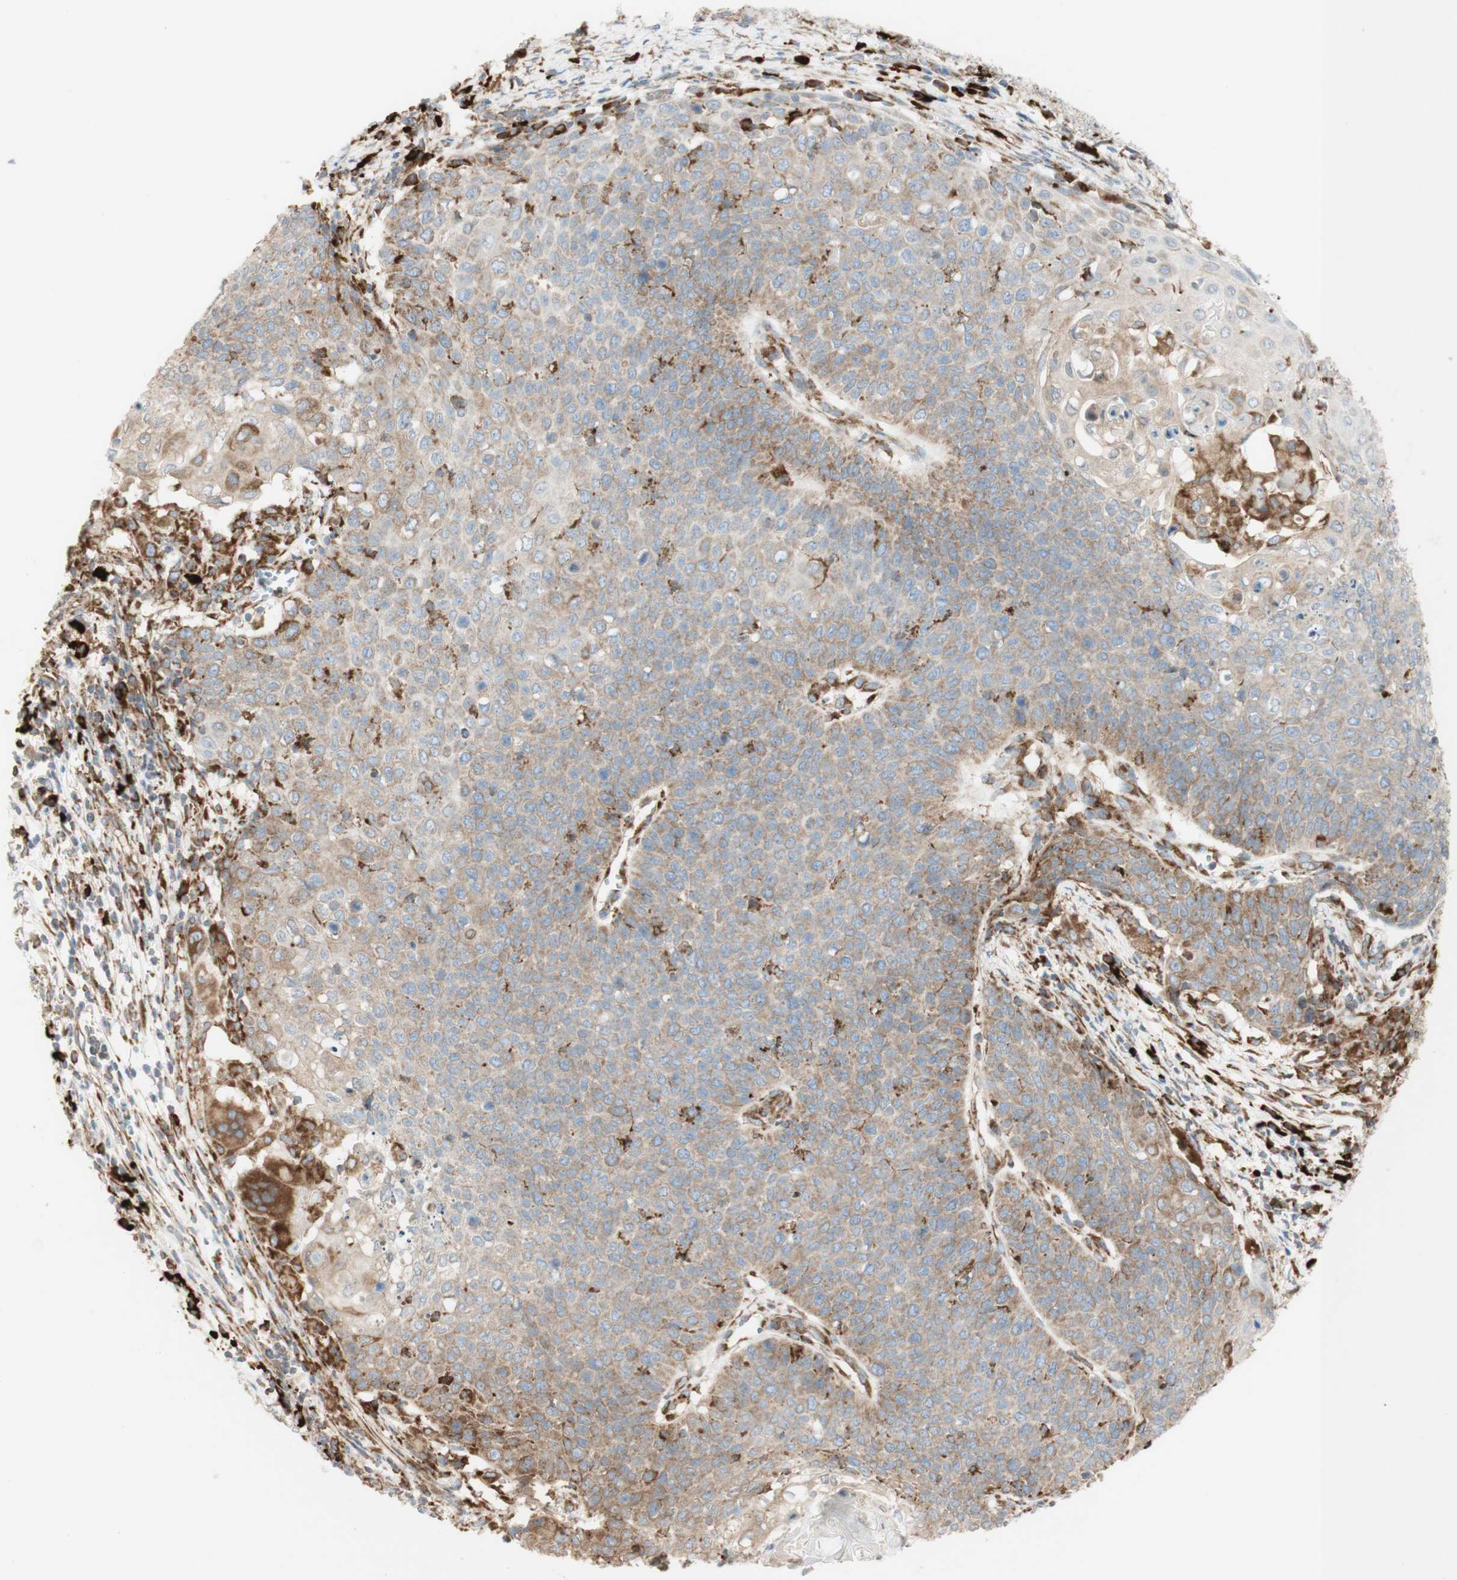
{"staining": {"intensity": "weak", "quantity": ">75%", "location": "cytoplasmic/membranous"}, "tissue": "cervical cancer", "cell_type": "Tumor cells", "image_type": "cancer", "snomed": [{"axis": "morphology", "description": "Squamous cell carcinoma, NOS"}, {"axis": "topography", "description": "Cervix"}], "caption": "Cervical cancer (squamous cell carcinoma) stained with a protein marker reveals weak staining in tumor cells.", "gene": "MANF", "patient": {"sex": "female", "age": 39}}